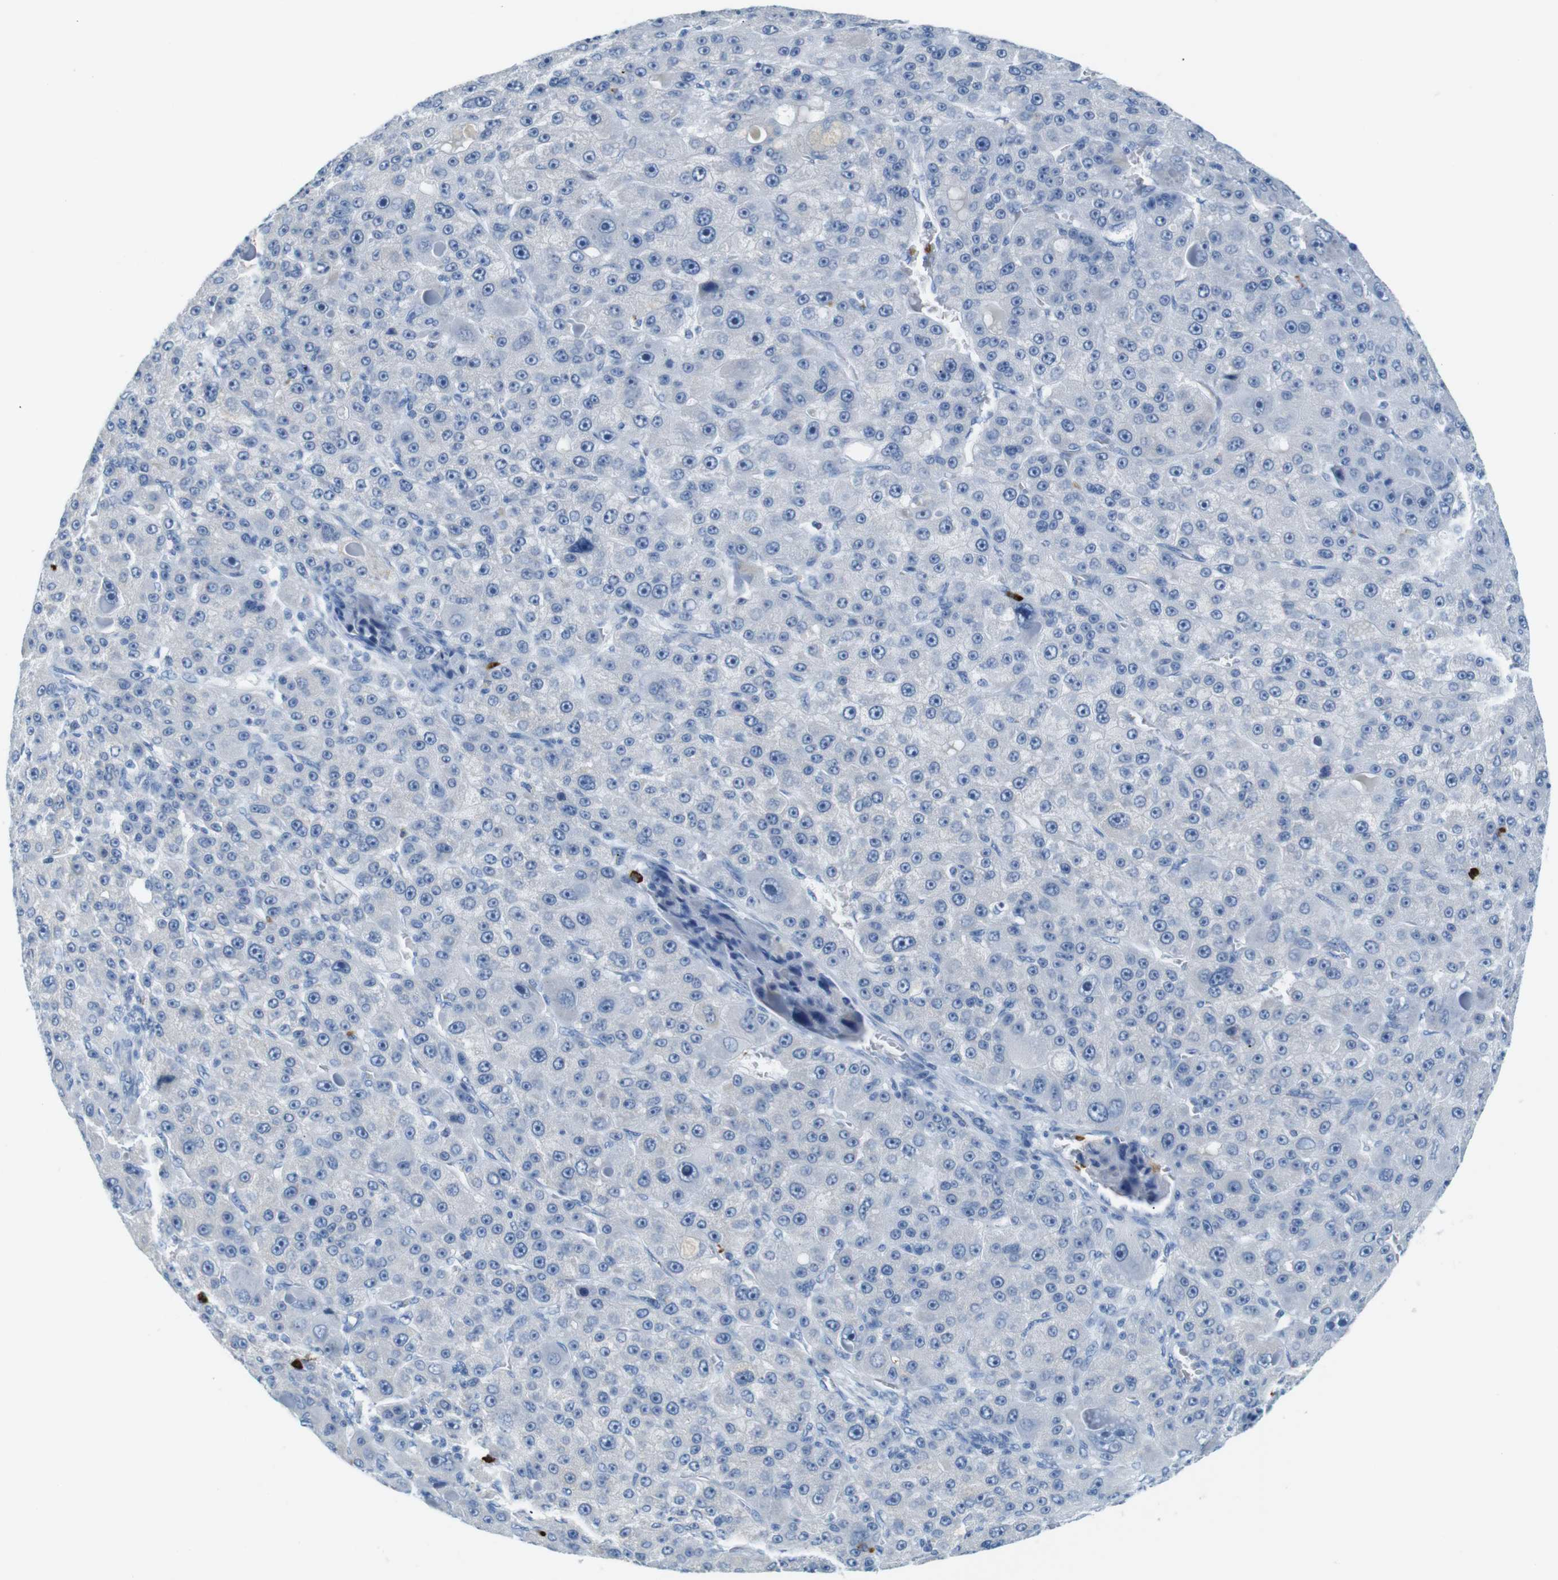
{"staining": {"intensity": "negative", "quantity": "none", "location": "none"}, "tissue": "liver cancer", "cell_type": "Tumor cells", "image_type": "cancer", "snomed": [{"axis": "morphology", "description": "Carcinoma, Hepatocellular, NOS"}, {"axis": "topography", "description": "Liver"}], "caption": "A high-resolution photomicrograph shows immunohistochemistry staining of liver hepatocellular carcinoma, which displays no significant positivity in tumor cells. (DAB (3,3'-diaminobenzidine) immunohistochemistry (IHC) with hematoxylin counter stain).", "gene": "MCEMP1", "patient": {"sex": "male", "age": 76}}